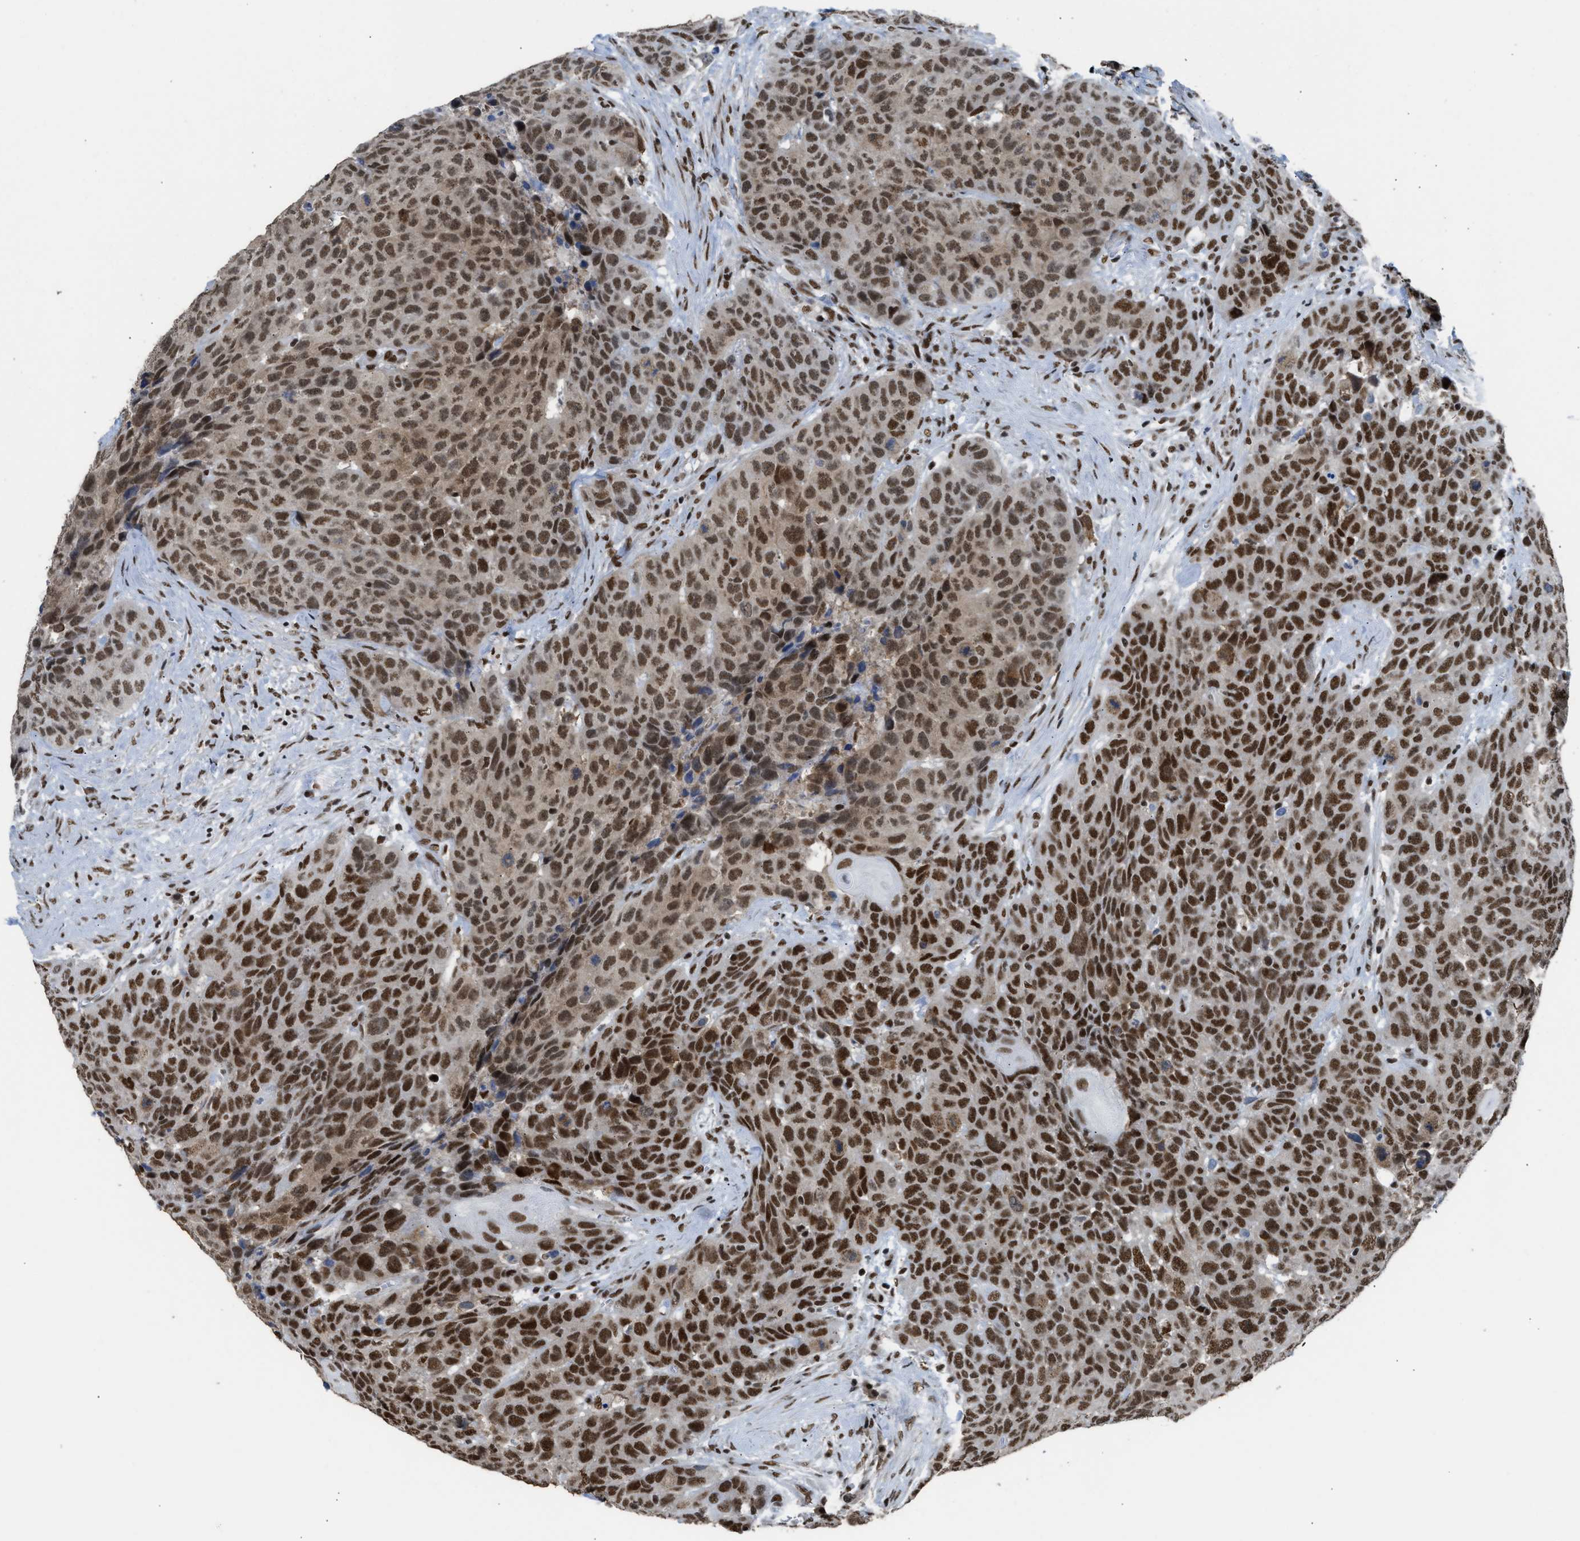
{"staining": {"intensity": "strong", "quantity": ">75%", "location": "nuclear"}, "tissue": "head and neck cancer", "cell_type": "Tumor cells", "image_type": "cancer", "snomed": [{"axis": "morphology", "description": "Squamous cell carcinoma, NOS"}, {"axis": "topography", "description": "Head-Neck"}], "caption": "This is an image of IHC staining of head and neck cancer, which shows strong positivity in the nuclear of tumor cells.", "gene": "SCAF4", "patient": {"sex": "male", "age": 66}}